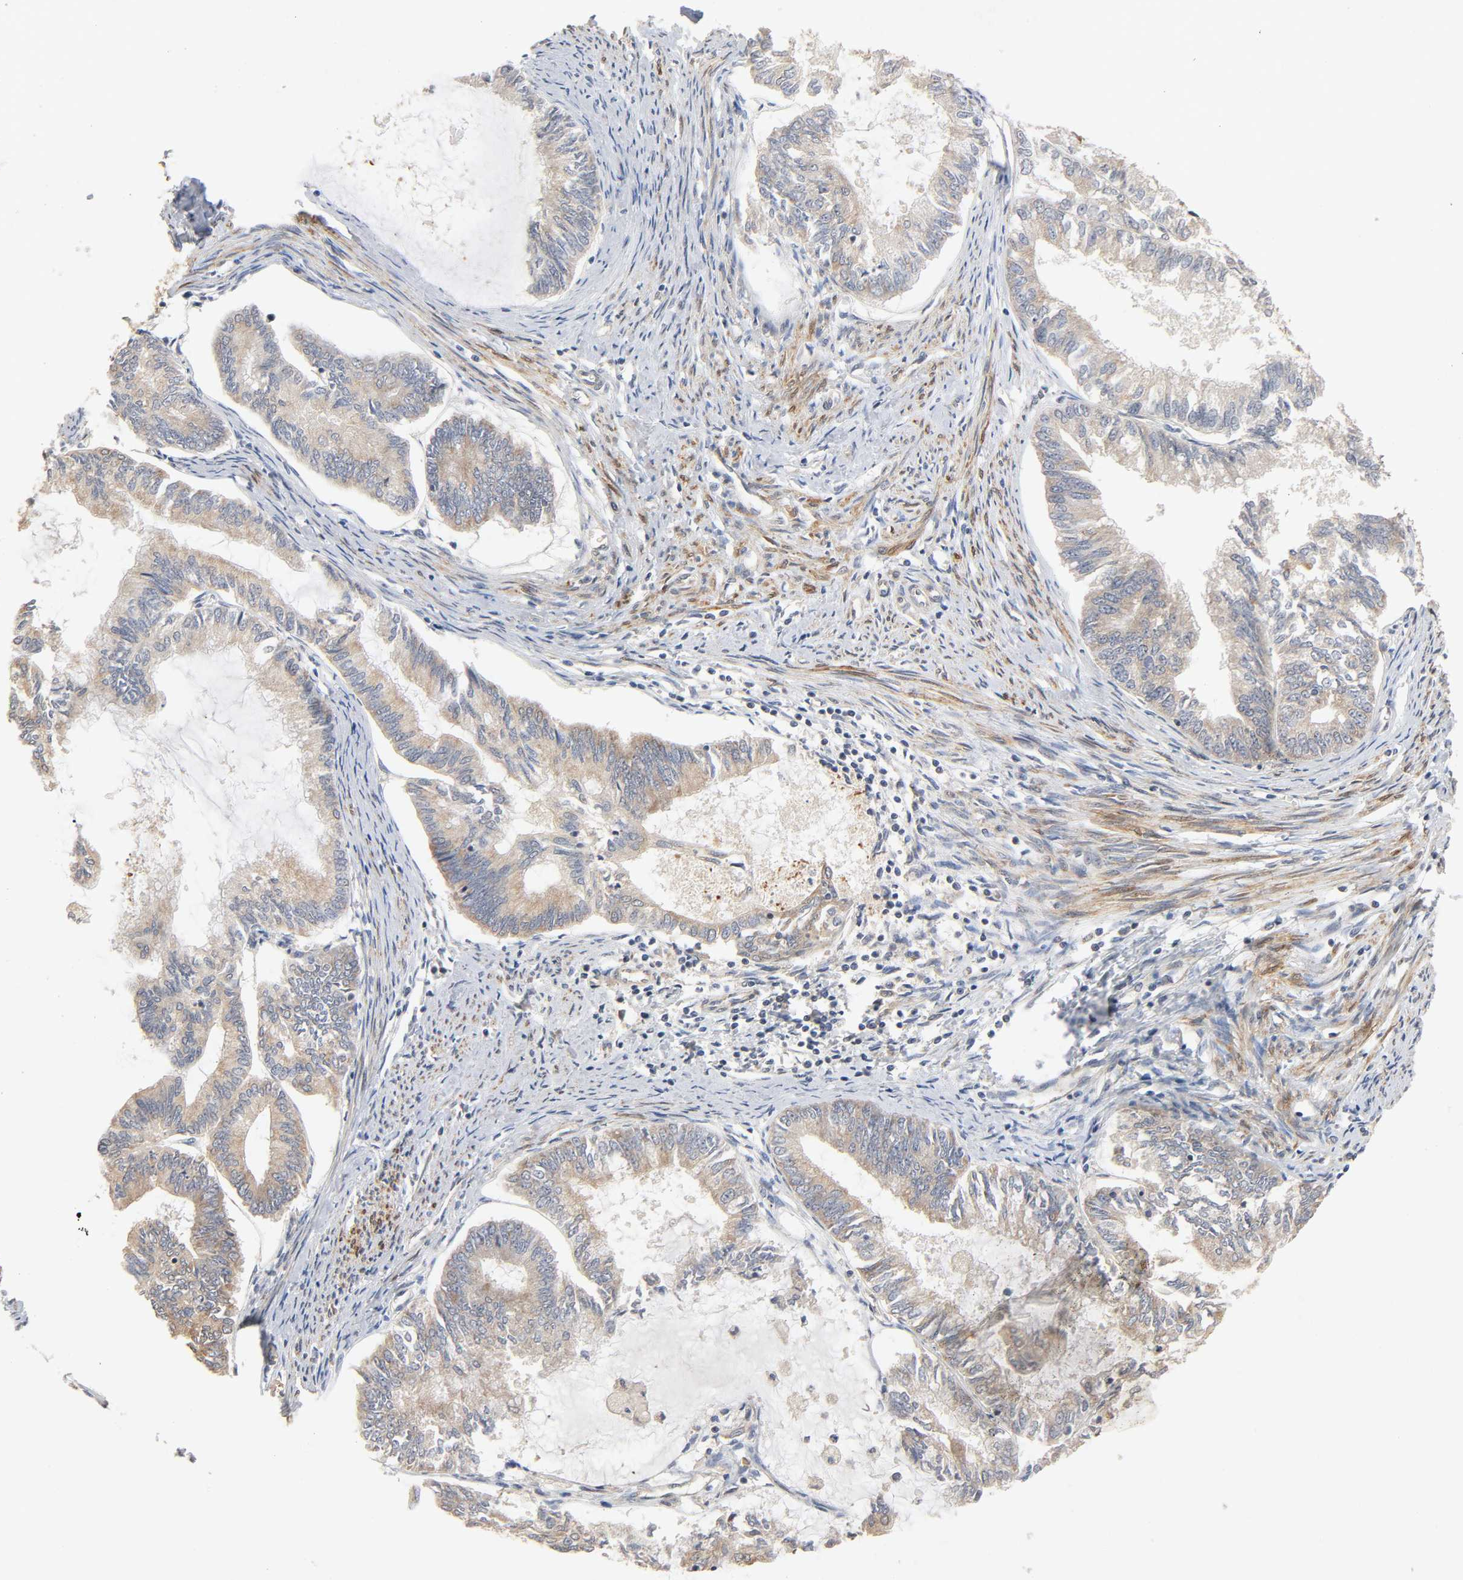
{"staining": {"intensity": "moderate", "quantity": ">75%", "location": "cytoplasmic/membranous"}, "tissue": "endometrial cancer", "cell_type": "Tumor cells", "image_type": "cancer", "snomed": [{"axis": "morphology", "description": "Adenocarcinoma, NOS"}, {"axis": "topography", "description": "Endometrium"}], "caption": "An immunohistochemistry (IHC) histopathology image of tumor tissue is shown. Protein staining in brown shows moderate cytoplasmic/membranous positivity in endometrial cancer within tumor cells.", "gene": "NEMF", "patient": {"sex": "female", "age": 86}}